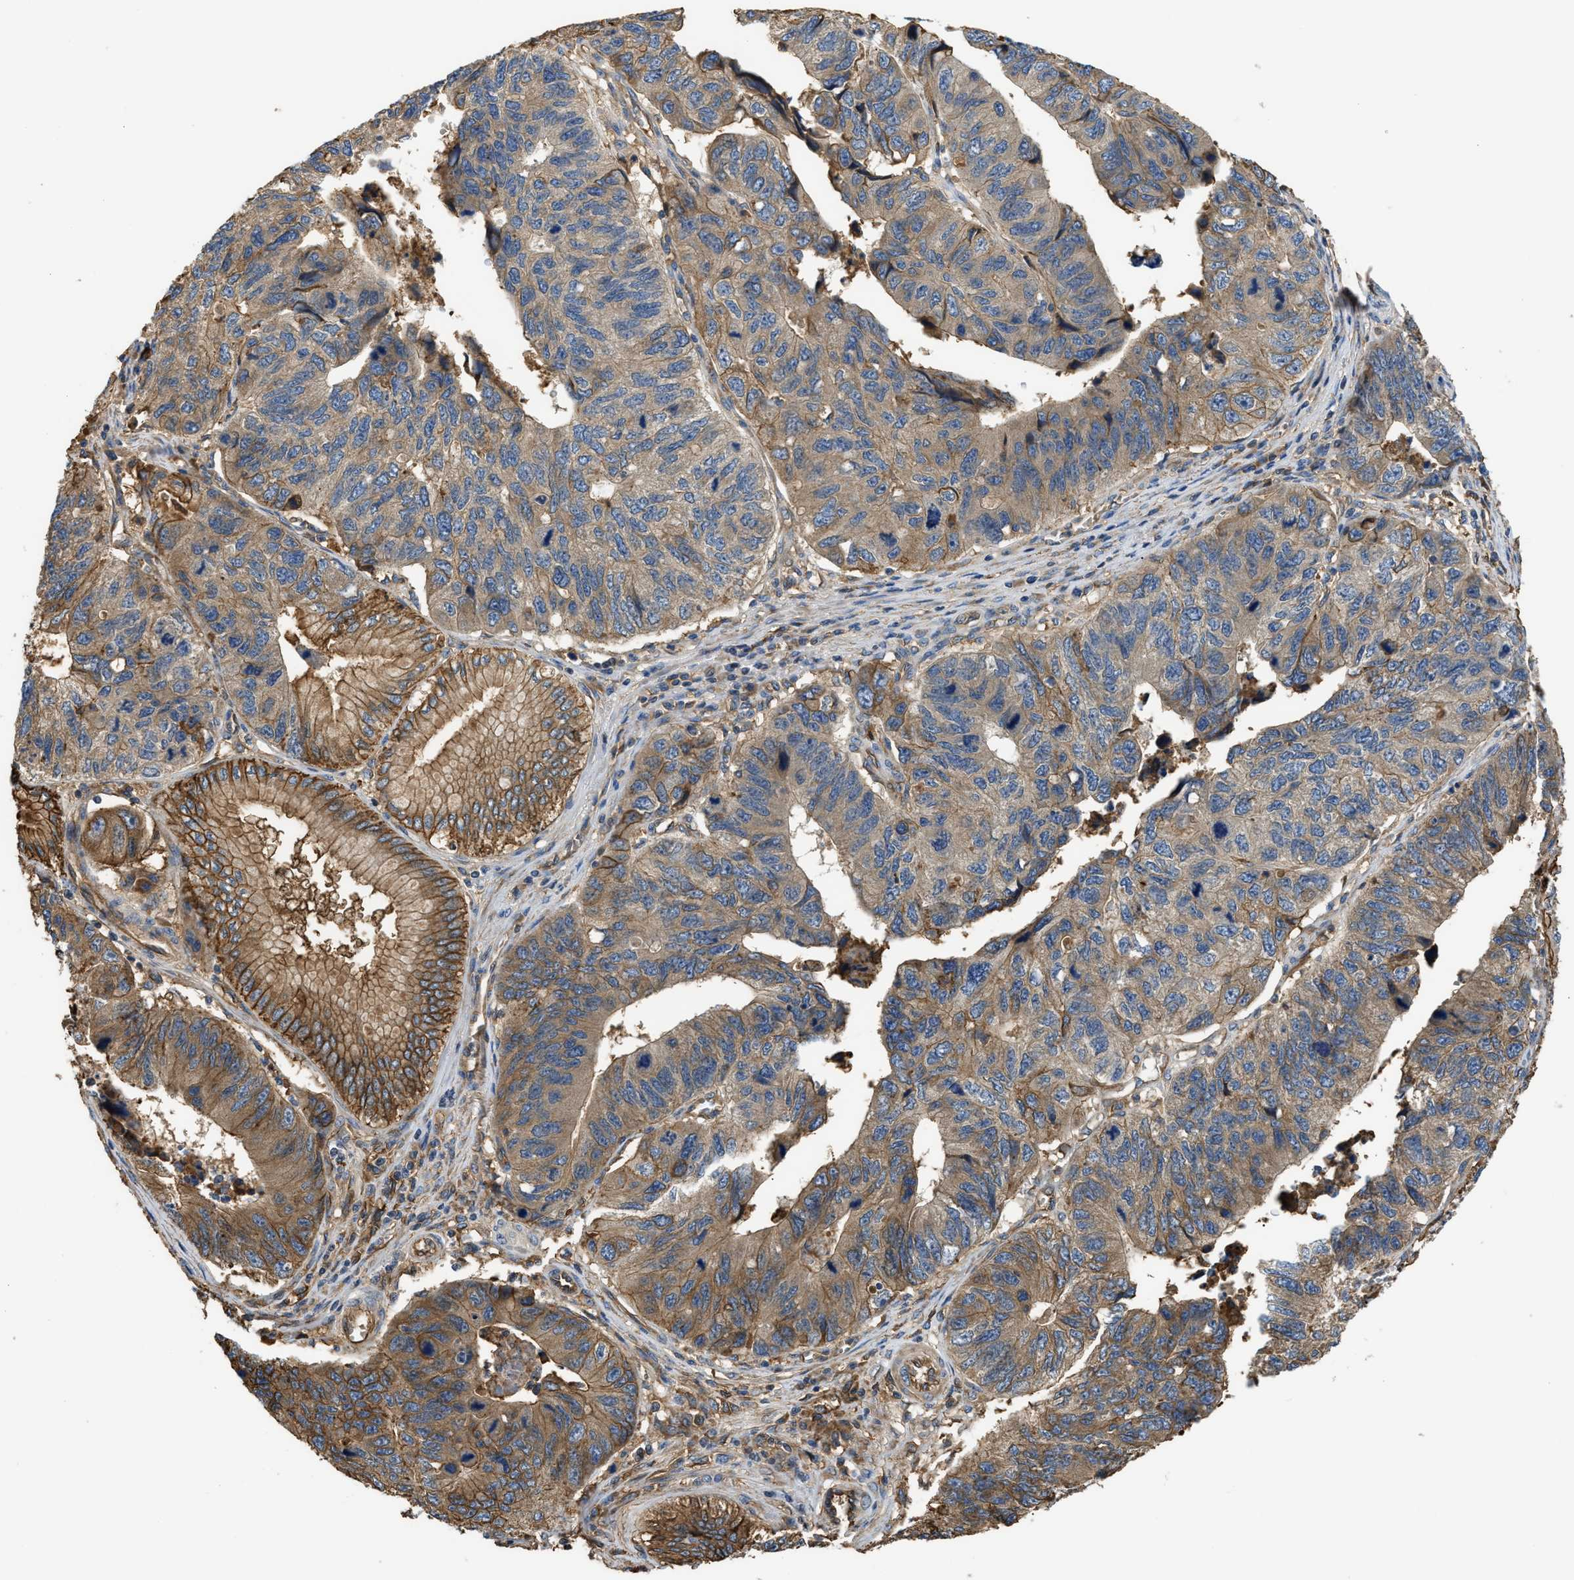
{"staining": {"intensity": "moderate", "quantity": ">75%", "location": "cytoplasmic/membranous"}, "tissue": "stomach cancer", "cell_type": "Tumor cells", "image_type": "cancer", "snomed": [{"axis": "morphology", "description": "Adenocarcinoma, NOS"}, {"axis": "topography", "description": "Stomach"}], "caption": "Tumor cells display medium levels of moderate cytoplasmic/membranous positivity in approximately >75% of cells in human stomach cancer.", "gene": "DDHD2", "patient": {"sex": "male", "age": 59}}